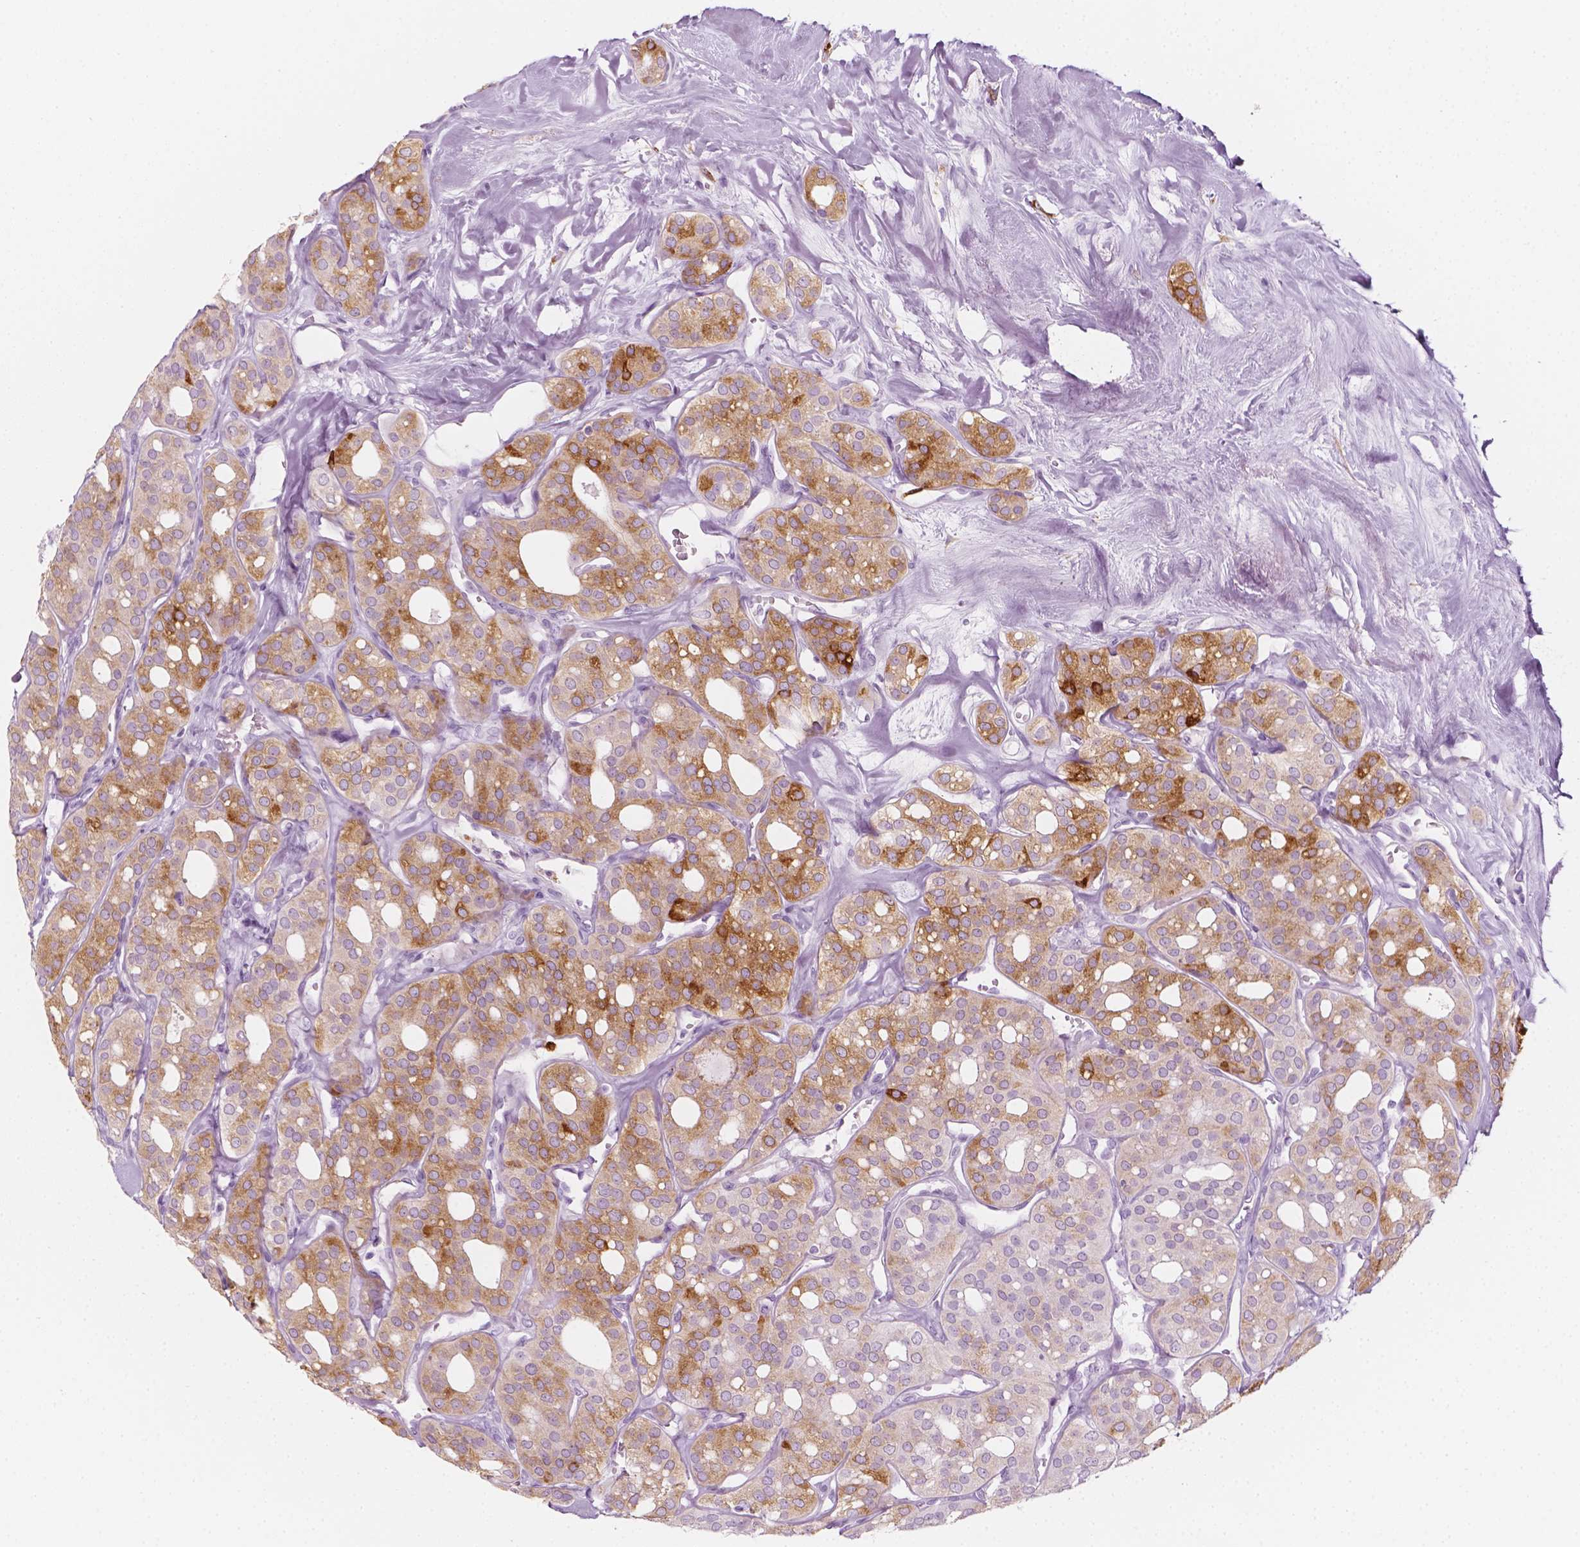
{"staining": {"intensity": "moderate", "quantity": "25%-75%", "location": "cytoplasmic/membranous"}, "tissue": "thyroid cancer", "cell_type": "Tumor cells", "image_type": "cancer", "snomed": [{"axis": "morphology", "description": "Follicular adenoma carcinoma, NOS"}, {"axis": "topography", "description": "Thyroid gland"}], "caption": "Immunohistochemical staining of human thyroid cancer (follicular adenoma carcinoma) reveals moderate cytoplasmic/membranous protein positivity in about 25%-75% of tumor cells.", "gene": "CES1", "patient": {"sex": "male", "age": 75}}